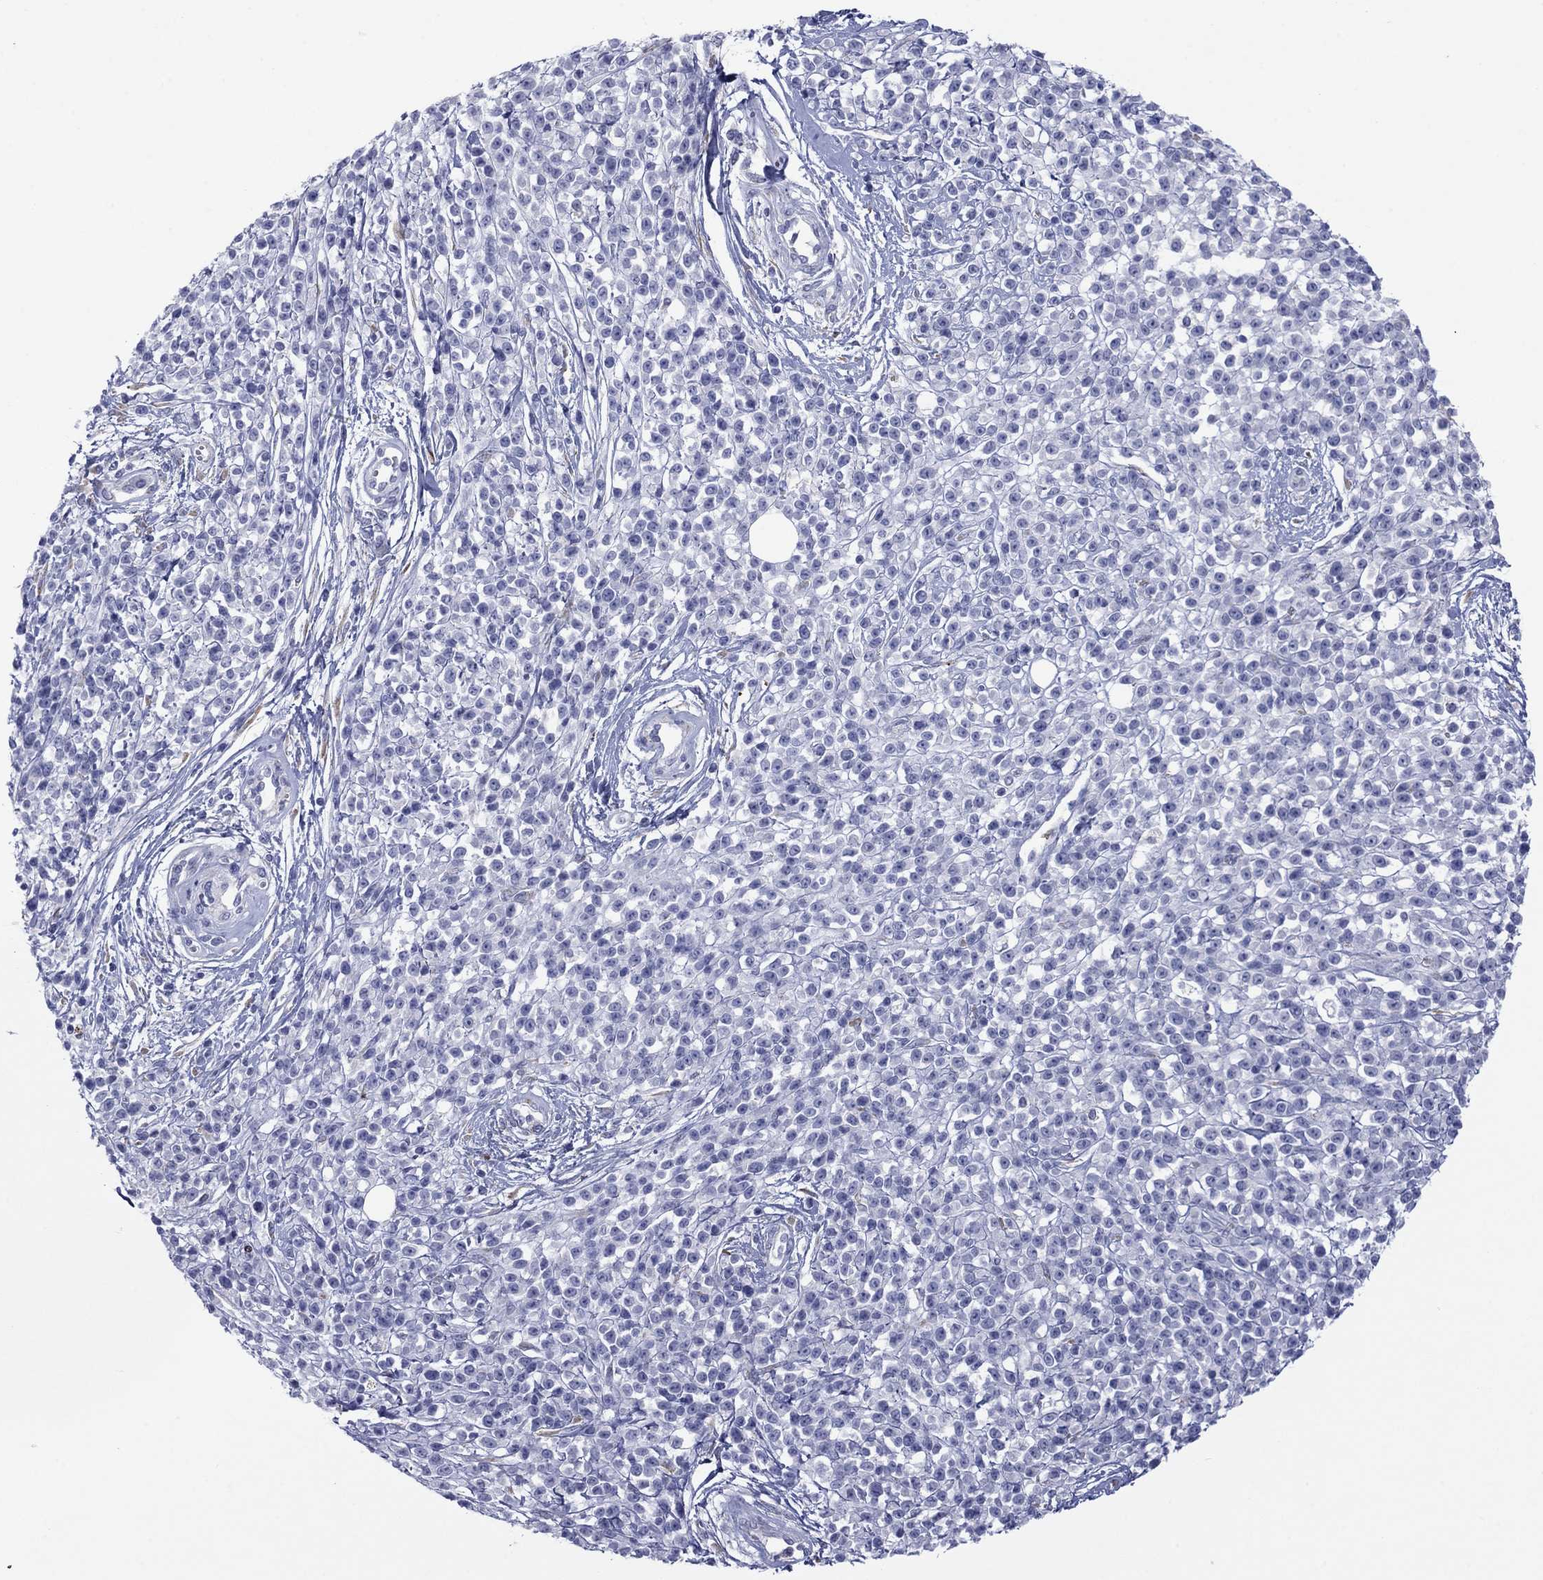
{"staining": {"intensity": "negative", "quantity": "none", "location": "none"}, "tissue": "melanoma", "cell_type": "Tumor cells", "image_type": "cancer", "snomed": [{"axis": "morphology", "description": "Malignant melanoma, NOS"}, {"axis": "topography", "description": "Skin"}, {"axis": "topography", "description": "Skin of trunk"}], "caption": "There is no significant positivity in tumor cells of melanoma.", "gene": "TMPRSS11A", "patient": {"sex": "male", "age": 74}}